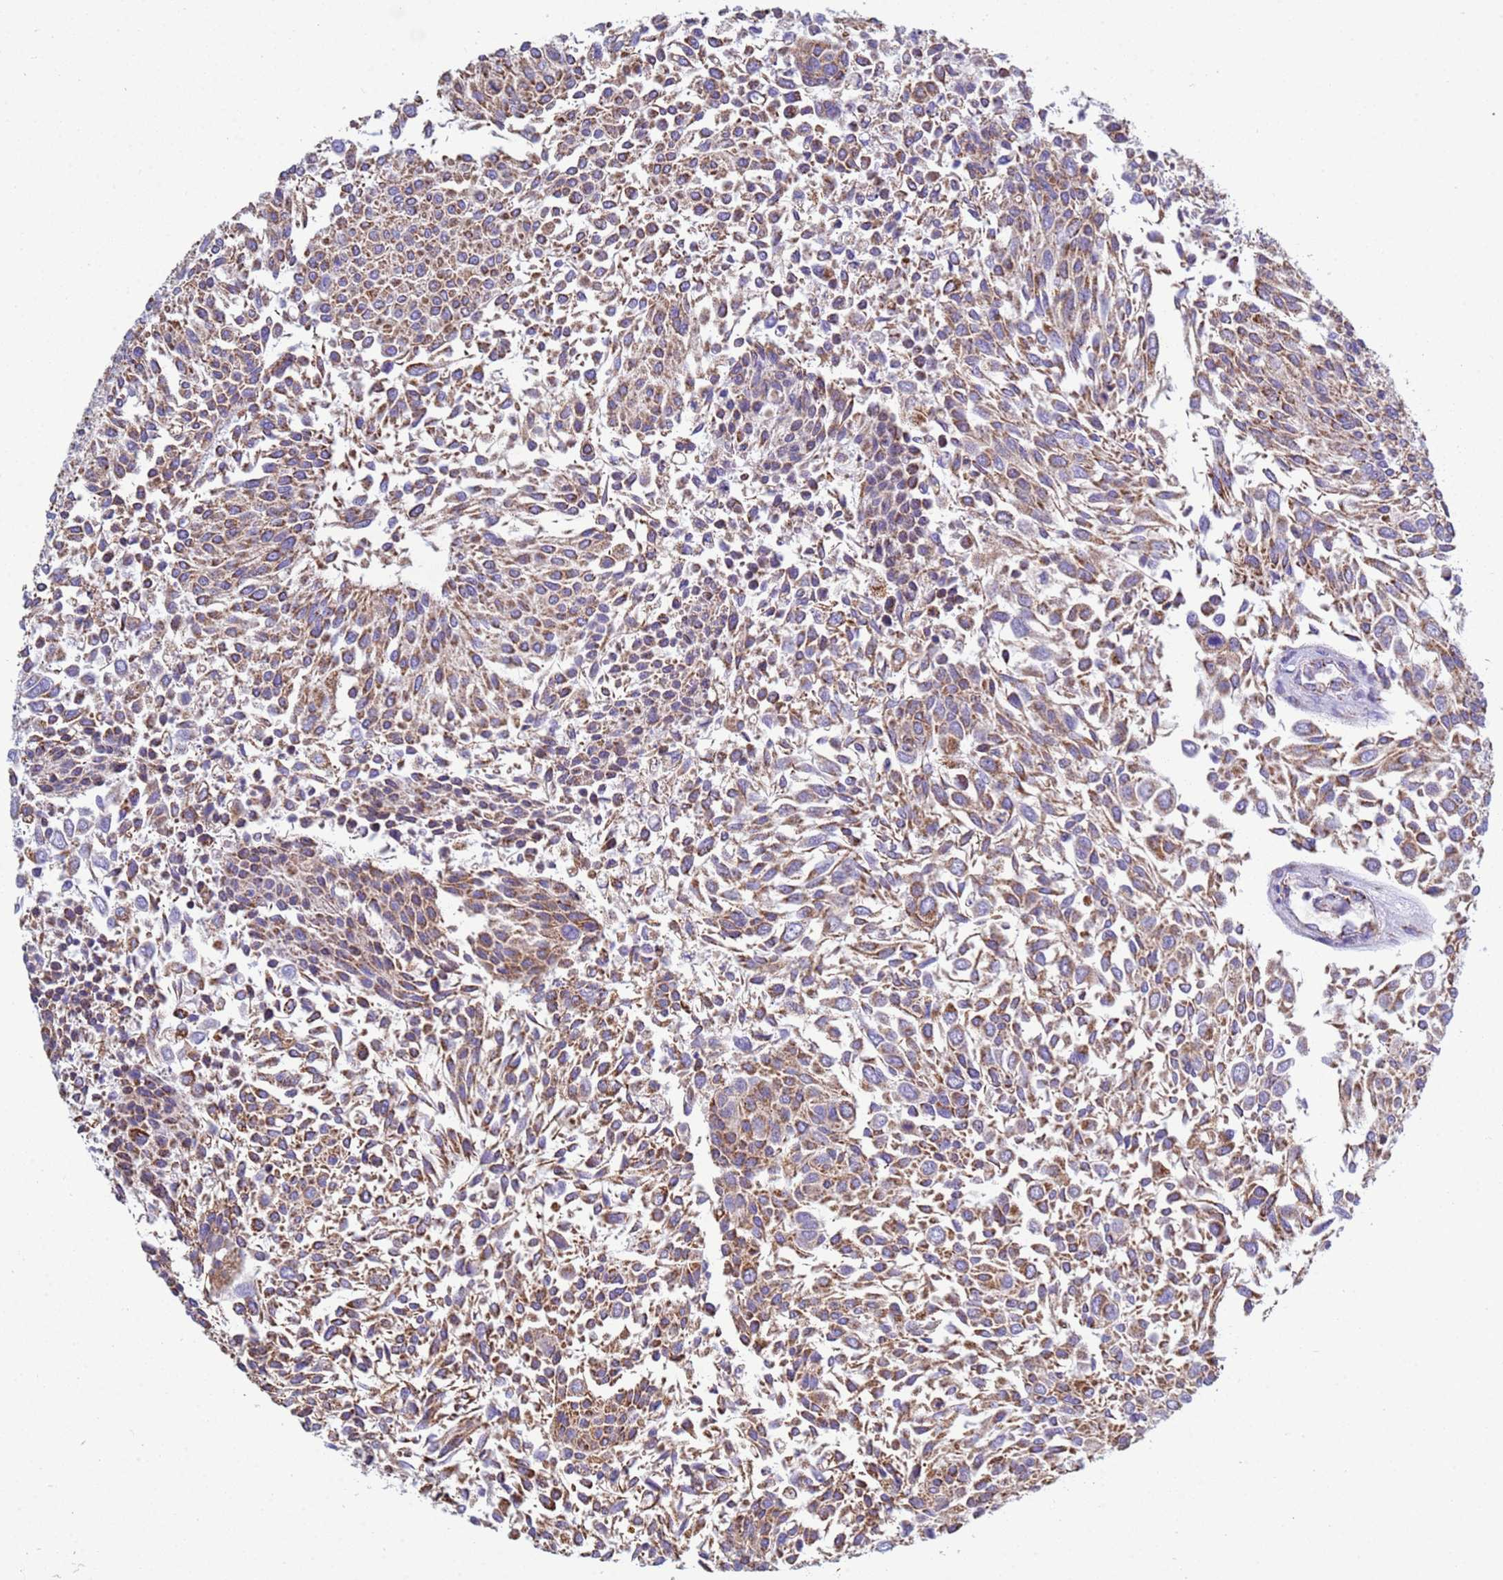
{"staining": {"intensity": "moderate", "quantity": ">75%", "location": "cytoplasmic/membranous"}, "tissue": "urothelial cancer", "cell_type": "Tumor cells", "image_type": "cancer", "snomed": [{"axis": "morphology", "description": "Urothelial carcinoma, NOS"}, {"axis": "topography", "description": "Urinary bladder"}], "caption": "High-power microscopy captured an IHC micrograph of transitional cell carcinoma, revealing moderate cytoplasmic/membranous positivity in approximately >75% of tumor cells. Immunohistochemistry (ihc) stains the protein of interest in brown and the nuclei are stained blue.", "gene": "COQ4", "patient": {"sex": "male", "age": 55}}